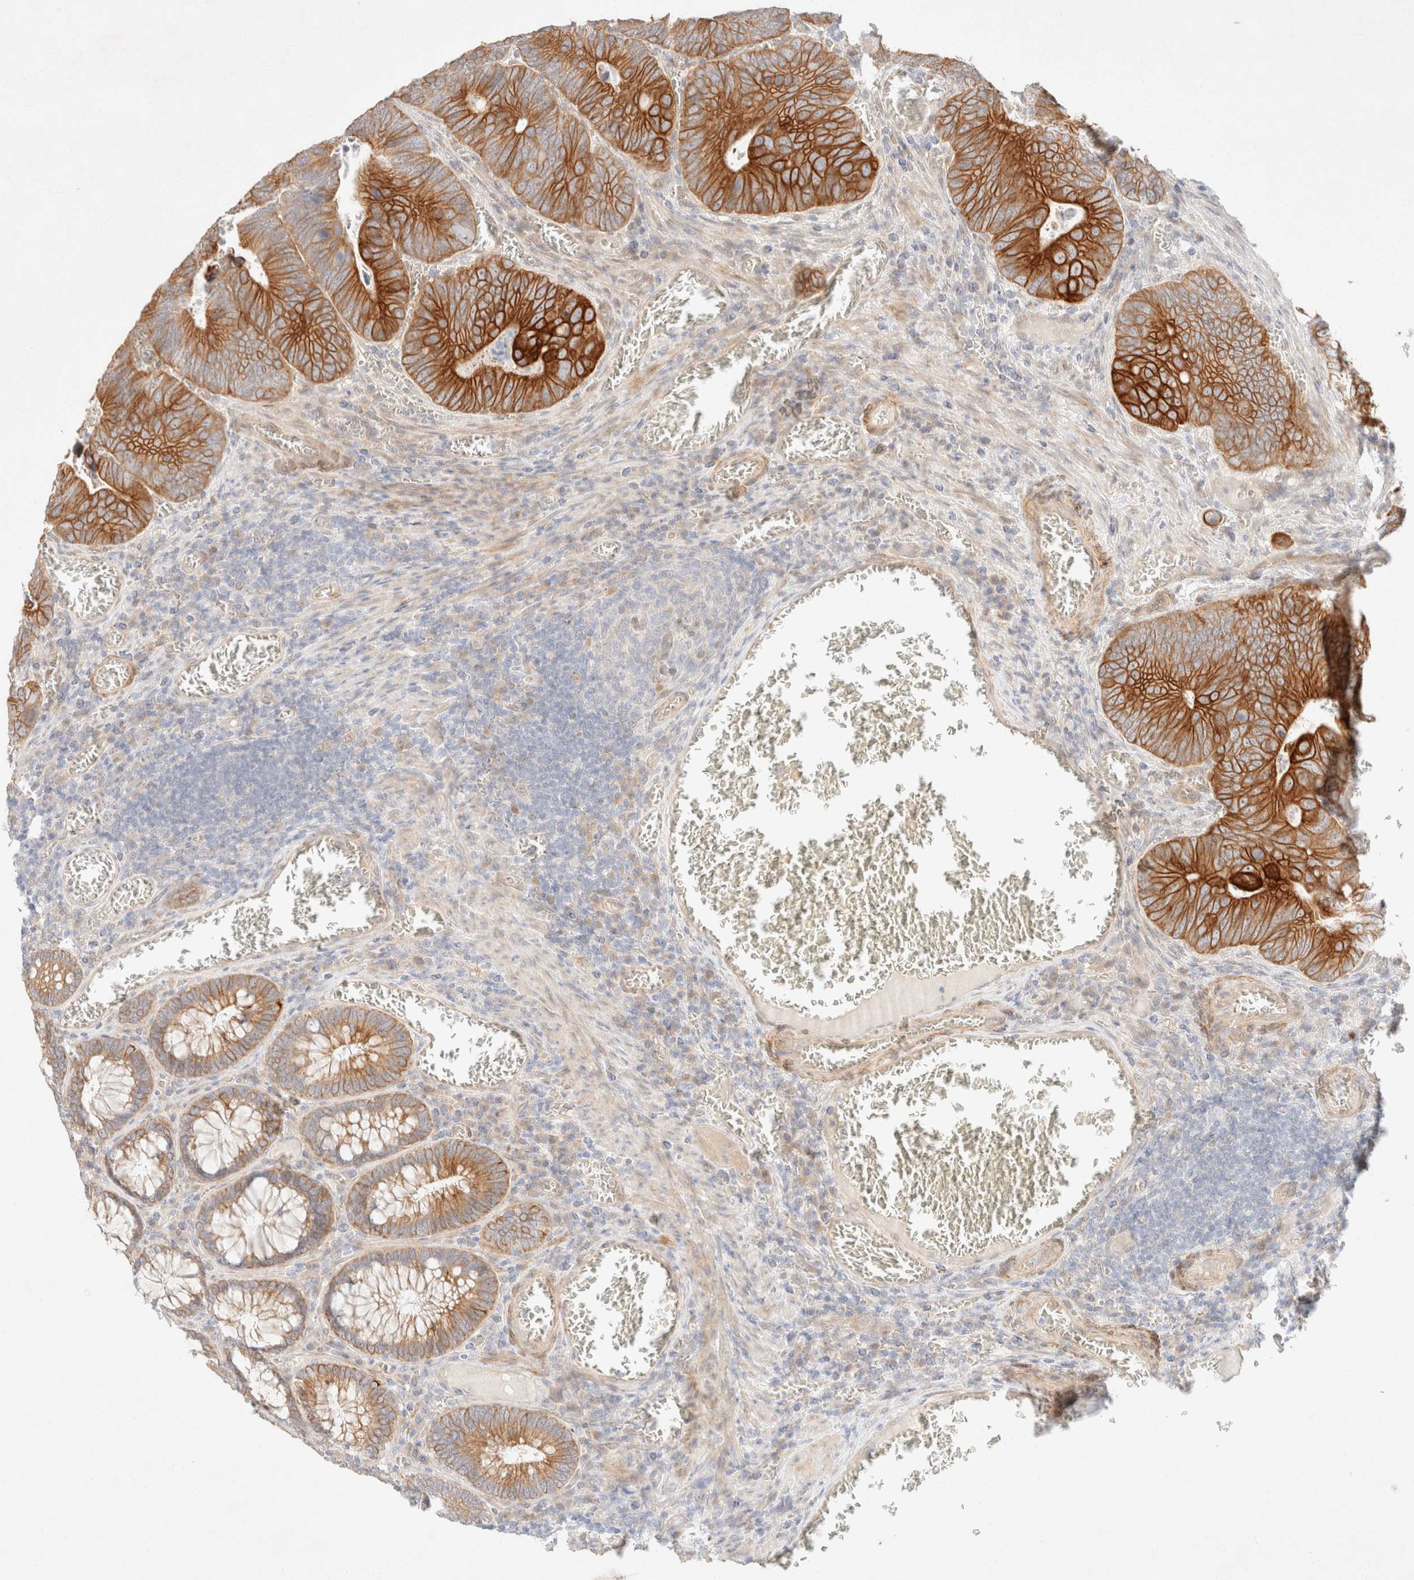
{"staining": {"intensity": "strong", "quantity": ">75%", "location": "cytoplasmic/membranous"}, "tissue": "colorectal cancer", "cell_type": "Tumor cells", "image_type": "cancer", "snomed": [{"axis": "morphology", "description": "Inflammation, NOS"}, {"axis": "morphology", "description": "Adenocarcinoma, NOS"}, {"axis": "topography", "description": "Colon"}], "caption": "IHC micrograph of neoplastic tissue: human colorectal cancer (adenocarcinoma) stained using immunohistochemistry displays high levels of strong protein expression localized specifically in the cytoplasmic/membranous of tumor cells, appearing as a cytoplasmic/membranous brown color.", "gene": "CSNK1E", "patient": {"sex": "male", "age": 72}}